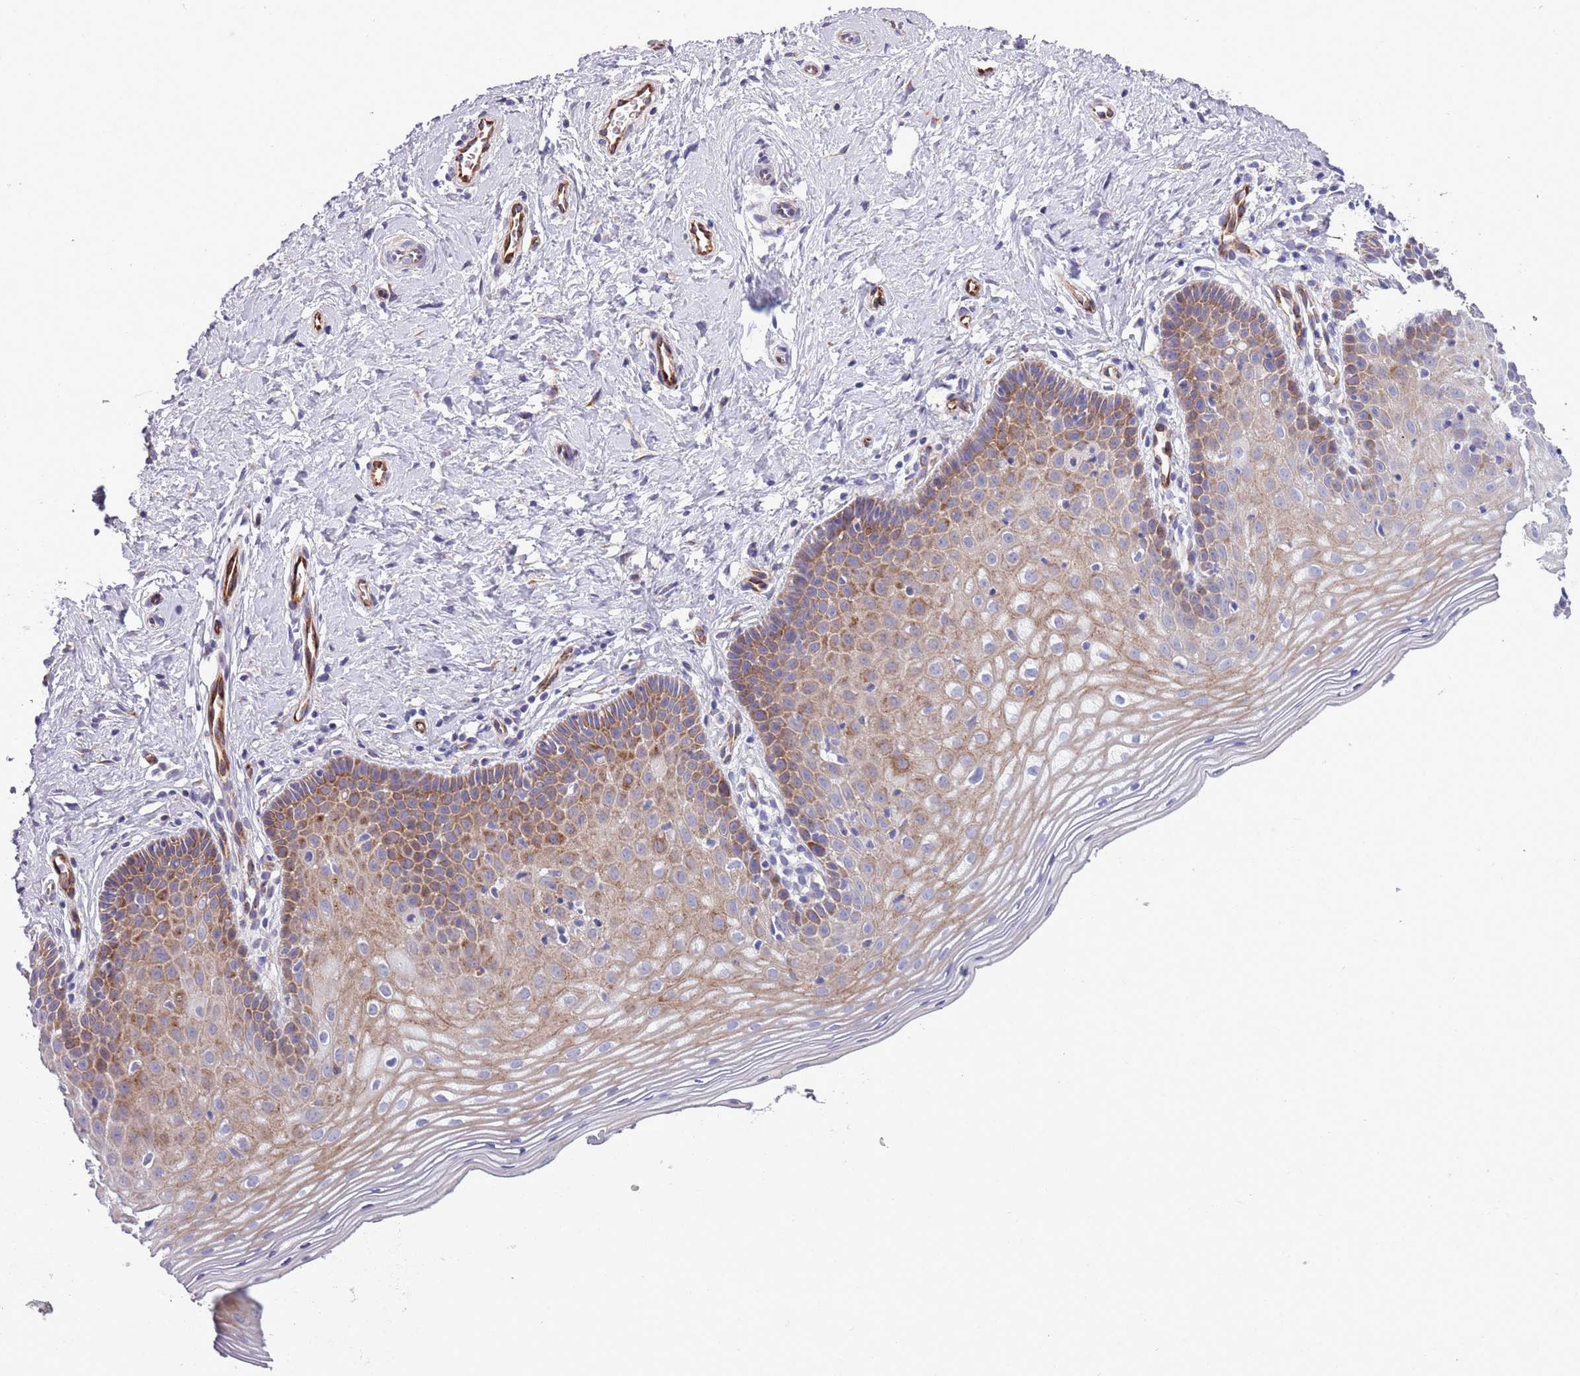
{"staining": {"intensity": "negative", "quantity": "none", "location": "none"}, "tissue": "cervix", "cell_type": "Glandular cells", "image_type": "normal", "snomed": [{"axis": "morphology", "description": "Normal tissue, NOS"}, {"axis": "topography", "description": "Cervix"}], "caption": "IHC image of unremarkable cervix stained for a protein (brown), which demonstrates no staining in glandular cells. (DAB immunohistochemistry (IHC), high magnification).", "gene": "MRPL32", "patient": {"sex": "female", "age": 36}}